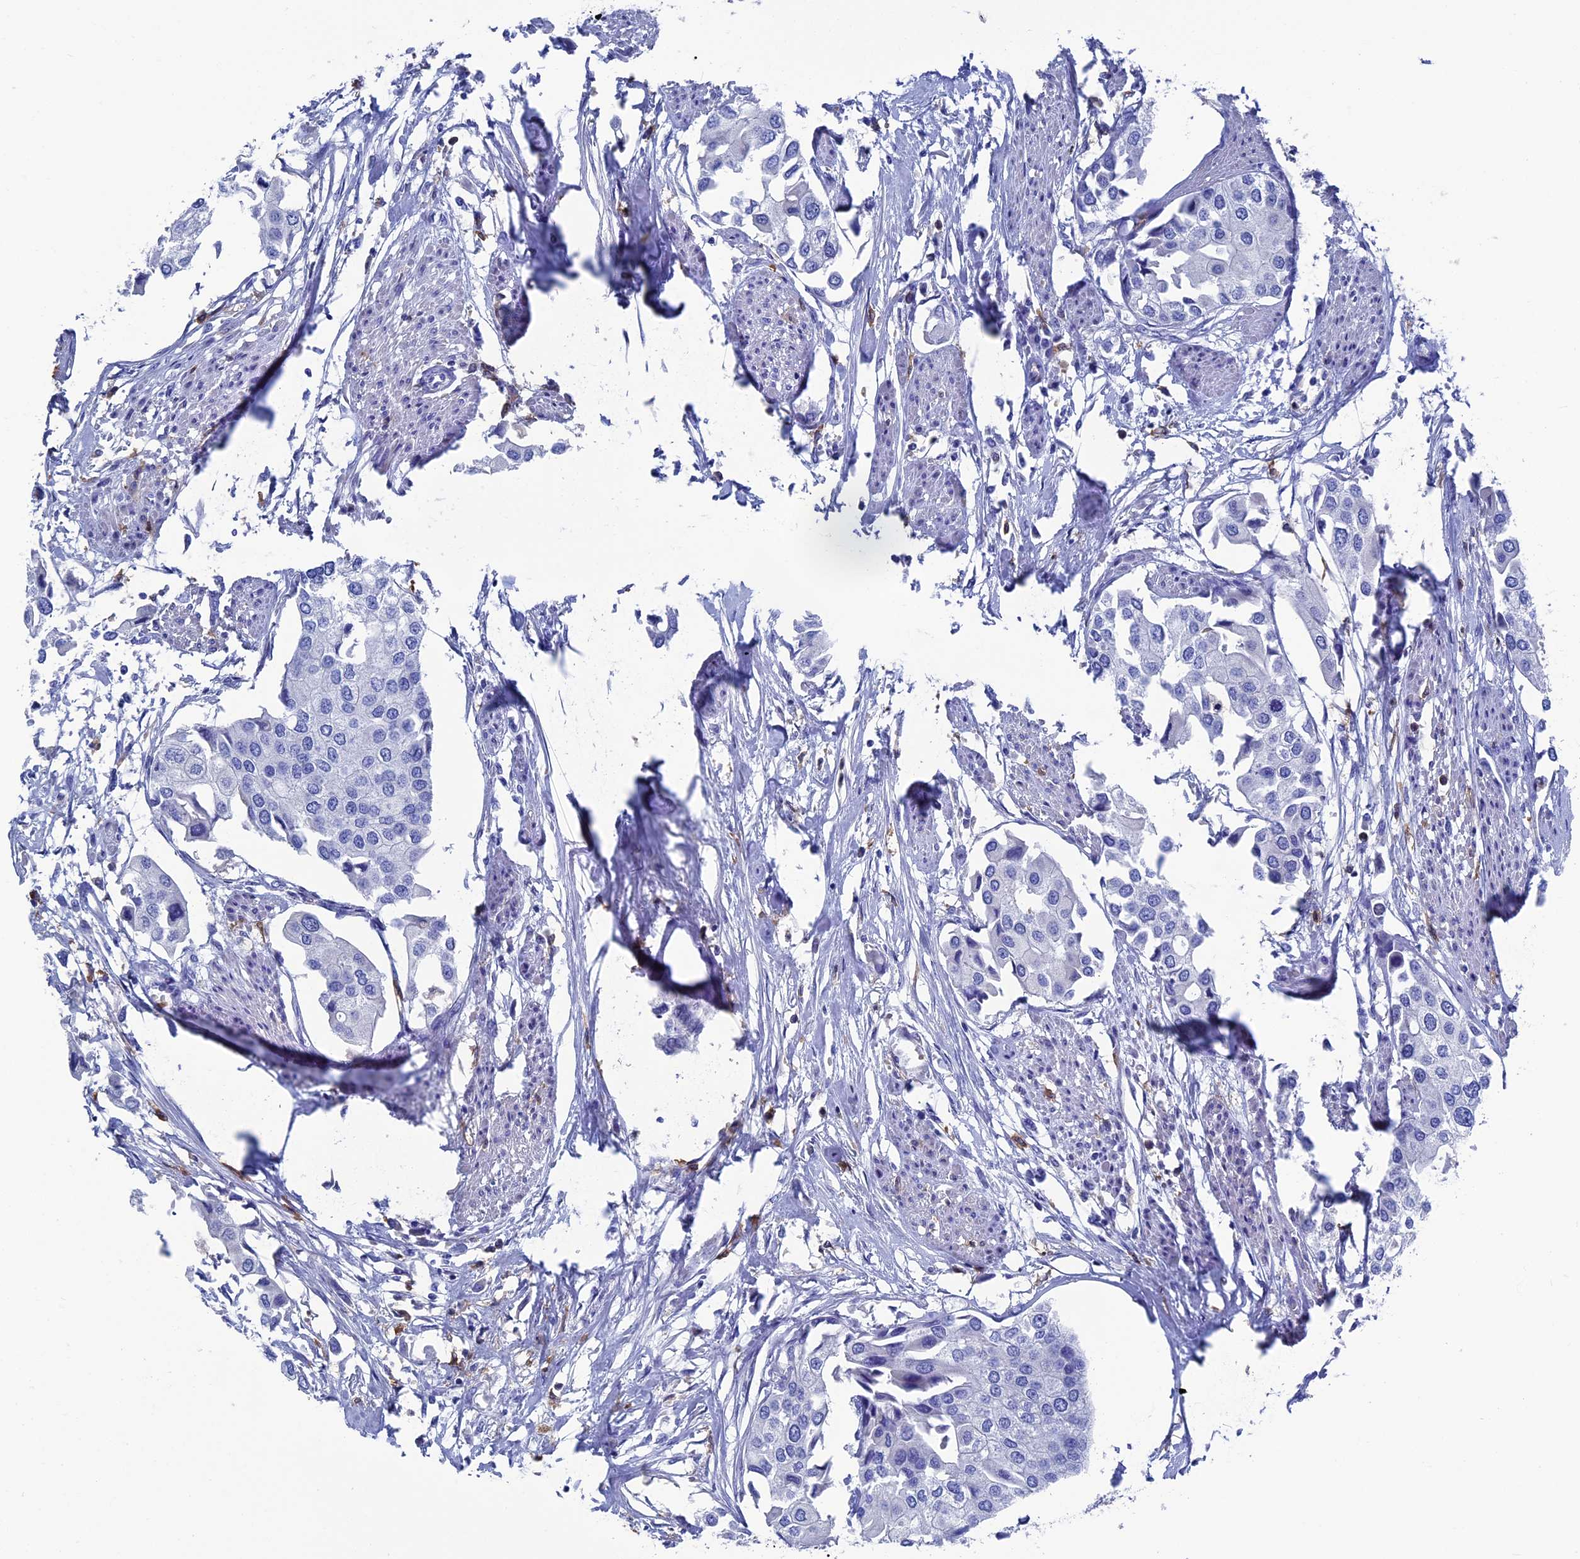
{"staining": {"intensity": "negative", "quantity": "none", "location": "none"}, "tissue": "urothelial cancer", "cell_type": "Tumor cells", "image_type": "cancer", "snomed": [{"axis": "morphology", "description": "Urothelial carcinoma, High grade"}, {"axis": "topography", "description": "Urinary bladder"}], "caption": "Tumor cells are negative for protein expression in human urothelial cancer.", "gene": "TYROBP", "patient": {"sex": "male", "age": 64}}